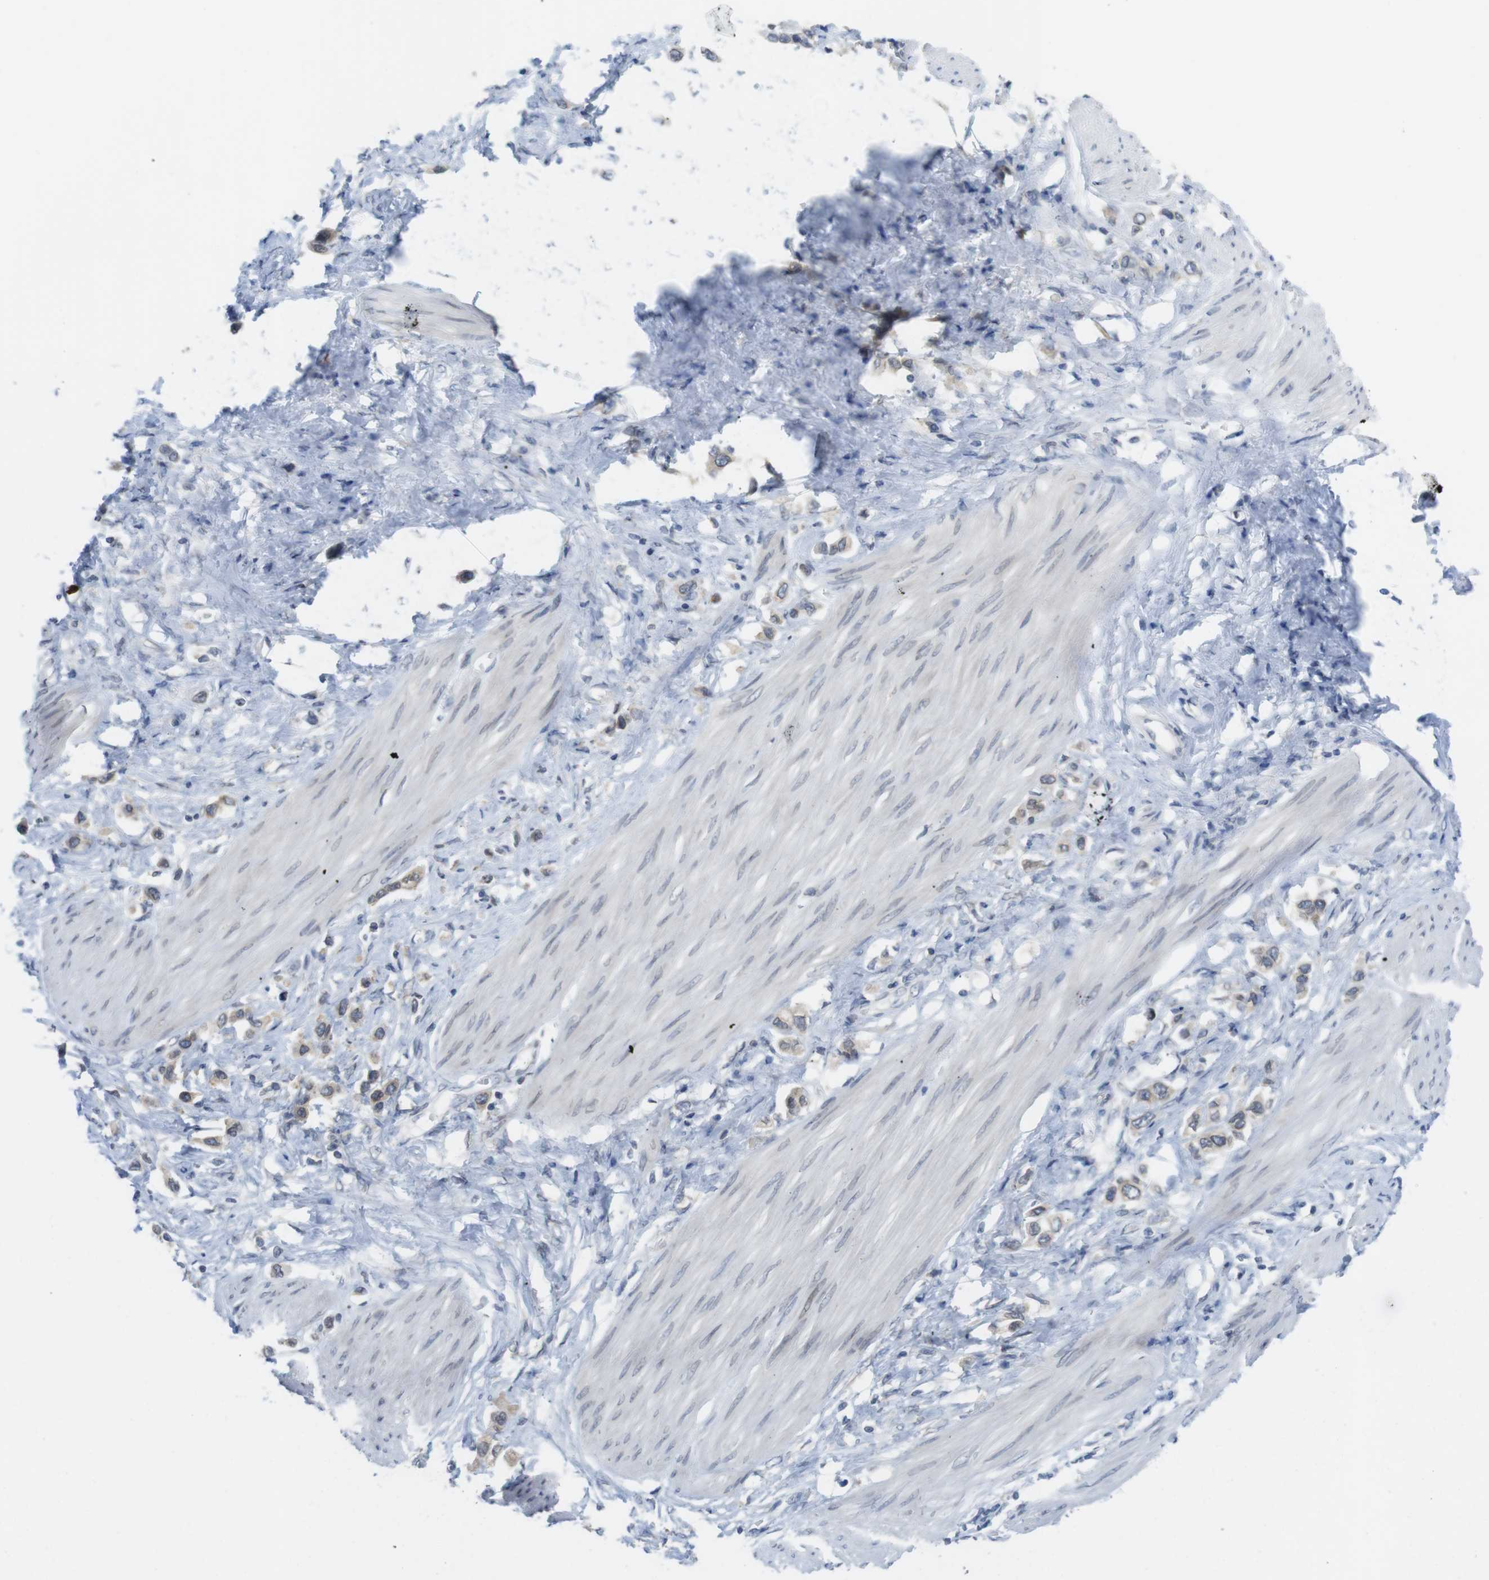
{"staining": {"intensity": "negative", "quantity": "none", "location": "none"}, "tissue": "stomach cancer", "cell_type": "Tumor cells", "image_type": "cancer", "snomed": [{"axis": "morphology", "description": "Adenocarcinoma, NOS"}, {"axis": "topography", "description": "Stomach"}], "caption": "Immunohistochemistry (IHC) histopathology image of stomach cancer (adenocarcinoma) stained for a protein (brown), which displays no positivity in tumor cells.", "gene": "ERGIC3", "patient": {"sex": "female", "age": 65}}